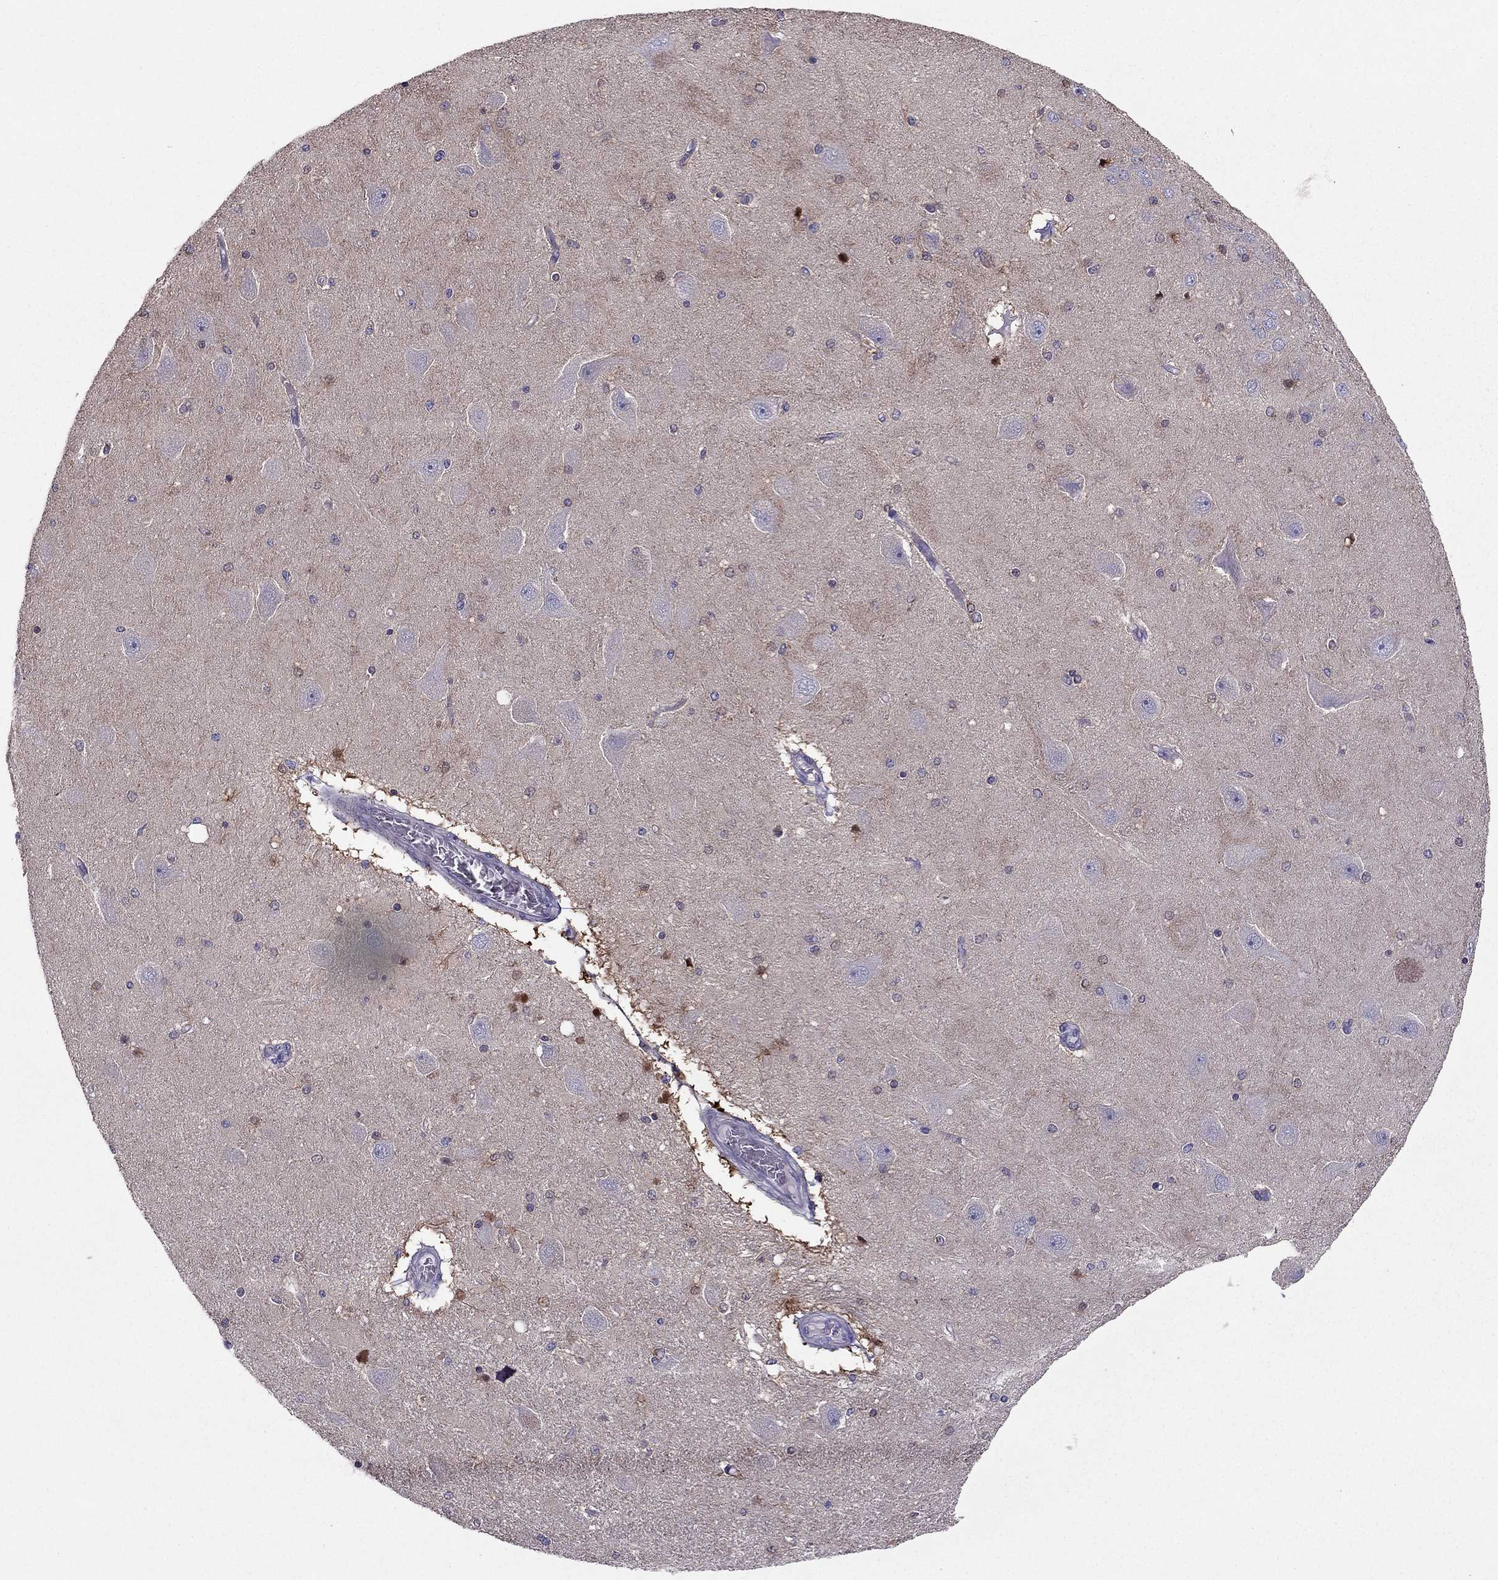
{"staining": {"intensity": "weak", "quantity": "25%-75%", "location": "cytoplasmic/membranous,nuclear"}, "tissue": "hippocampus", "cell_type": "Glial cells", "image_type": "normal", "snomed": [{"axis": "morphology", "description": "Normal tissue, NOS"}, {"axis": "topography", "description": "Hippocampus"}], "caption": "A high-resolution micrograph shows immunohistochemistry staining of unremarkable hippocampus, which shows weak cytoplasmic/membranous,nuclear staining in approximately 25%-75% of glial cells.", "gene": "SYT5", "patient": {"sex": "female", "age": 54}}